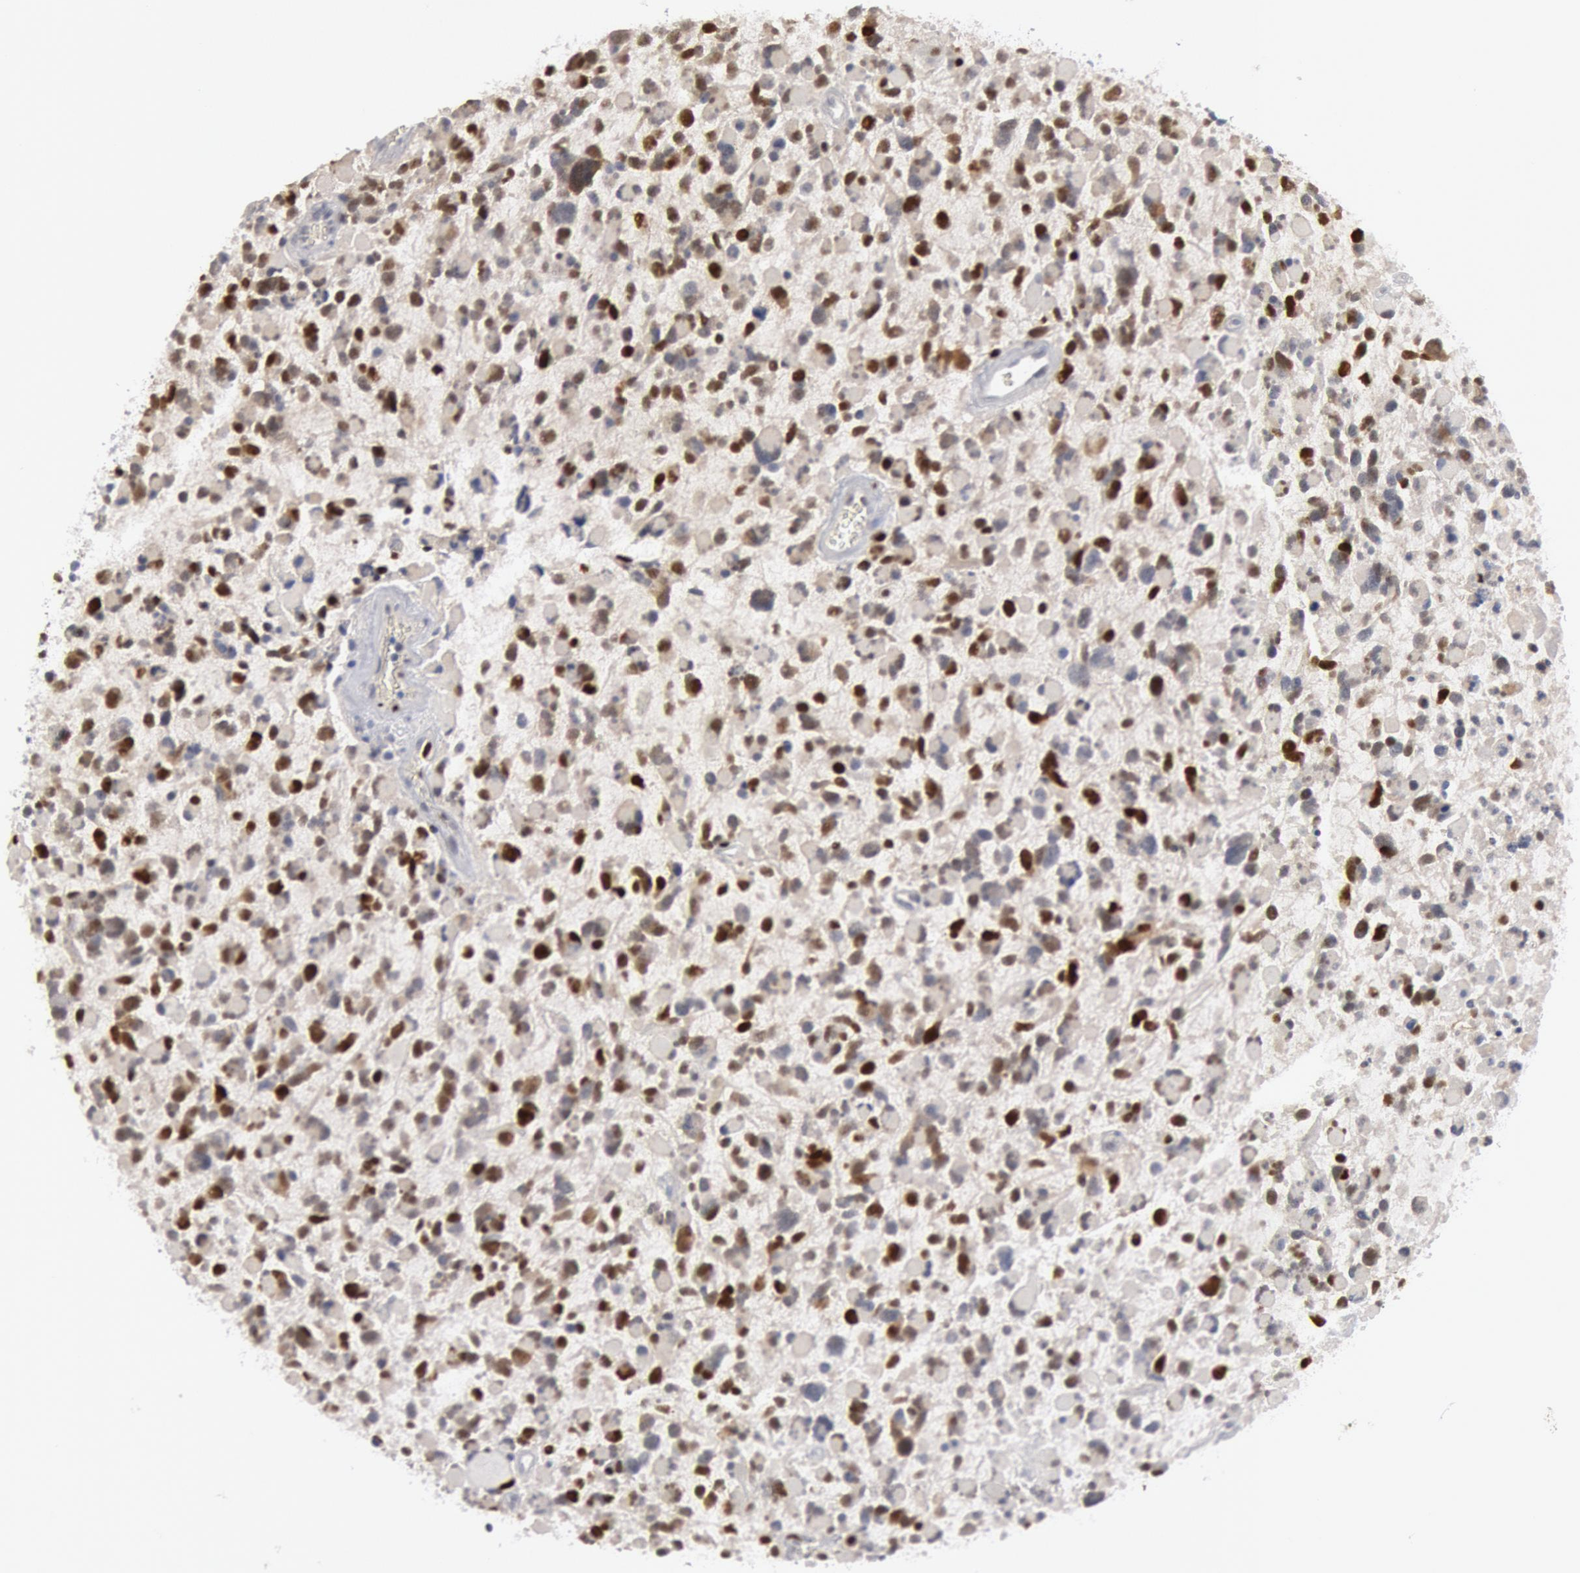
{"staining": {"intensity": "strong", "quantity": "25%-75%", "location": "nuclear"}, "tissue": "glioma", "cell_type": "Tumor cells", "image_type": "cancer", "snomed": [{"axis": "morphology", "description": "Glioma, malignant, High grade"}, {"axis": "topography", "description": "Brain"}], "caption": "Protein expression analysis of human high-grade glioma (malignant) reveals strong nuclear staining in about 25%-75% of tumor cells.", "gene": "WDHD1", "patient": {"sex": "female", "age": 37}}